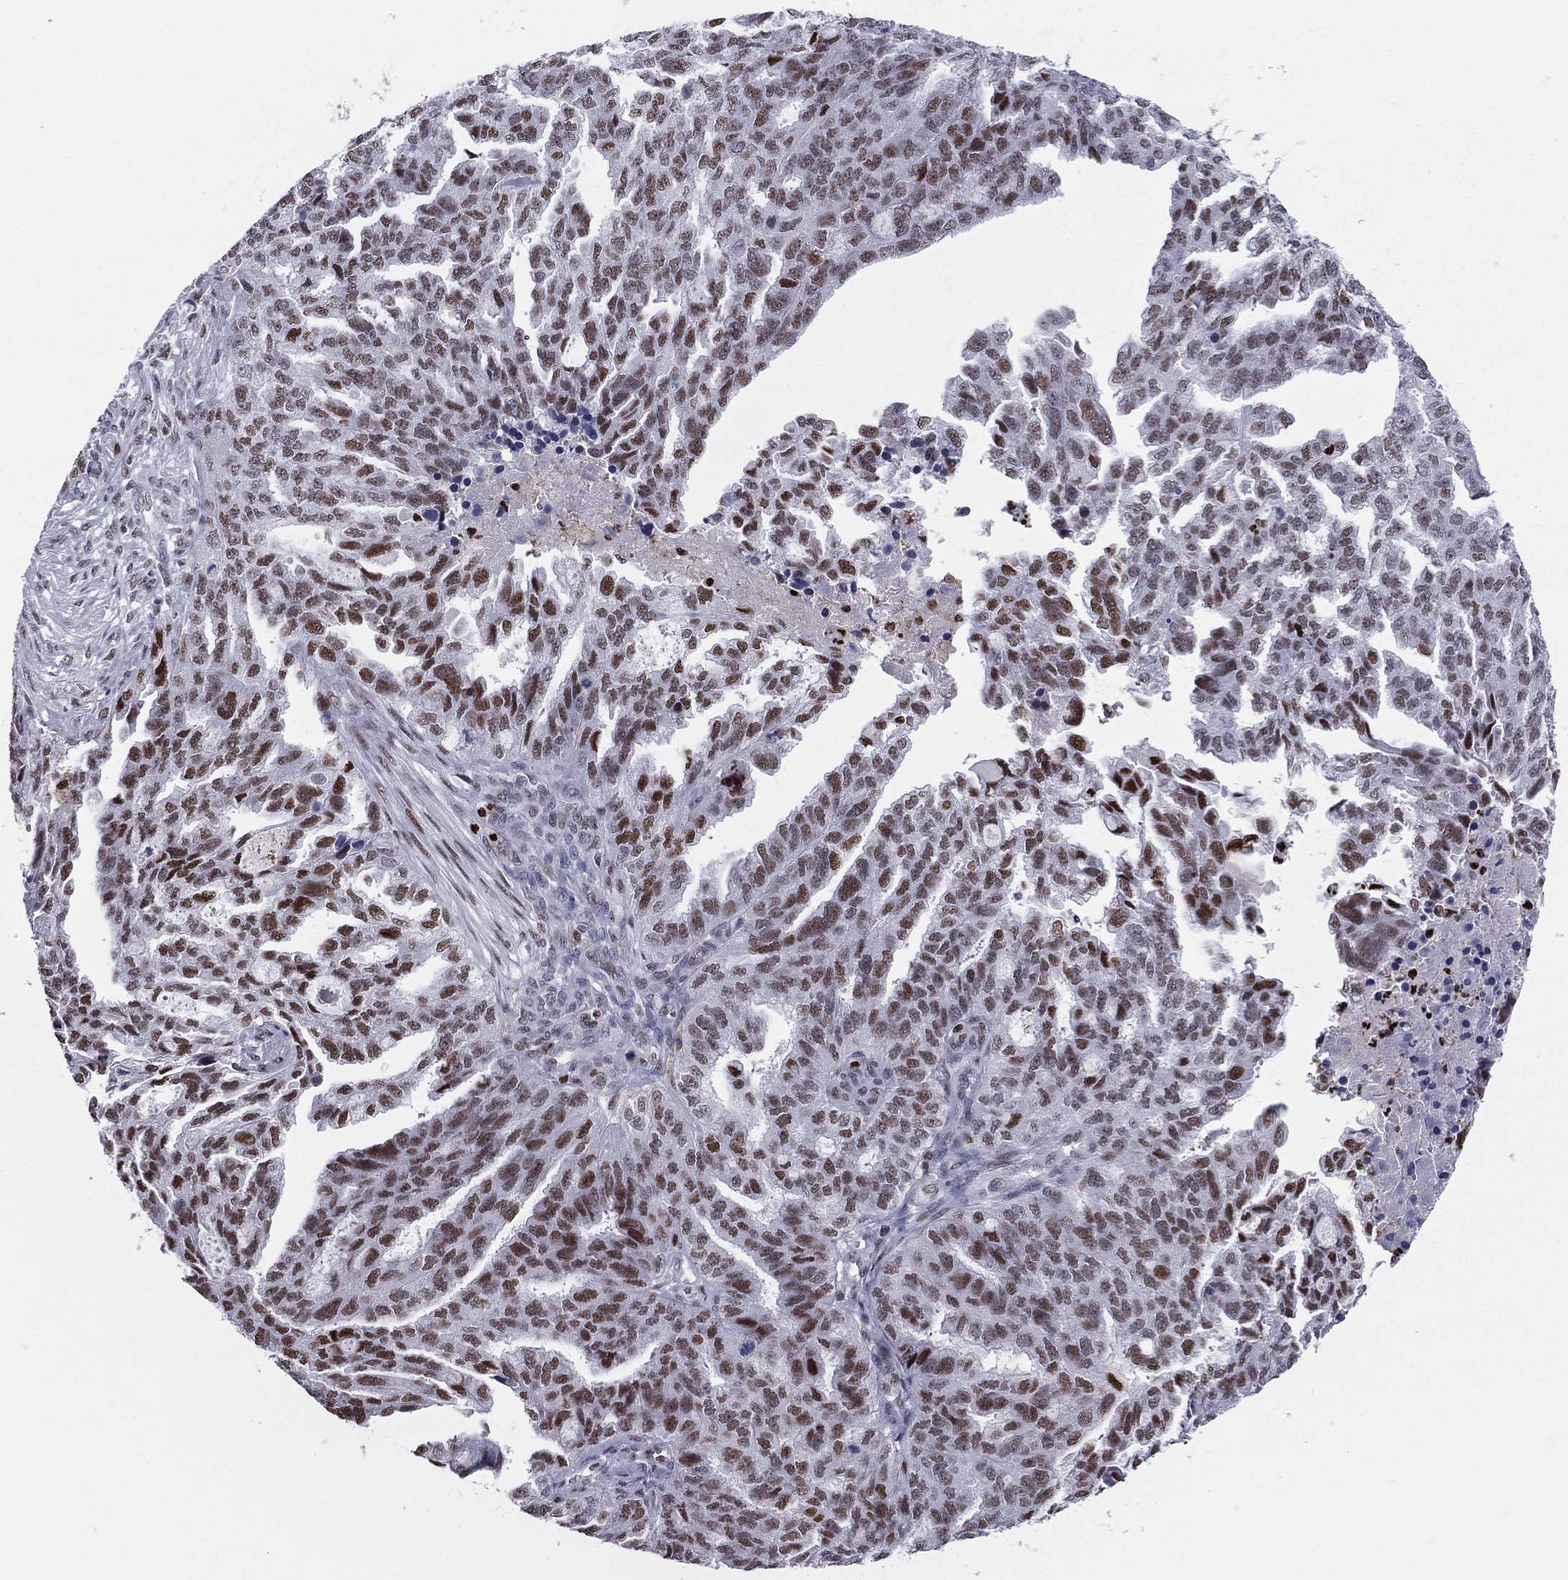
{"staining": {"intensity": "strong", "quantity": "25%-75%", "location": "nuclear"}, "tissue": "ovarian cancer", "cell_type": "Tumor cells", "image_type": "cancer", "snomed": [{"axis": "morphology", "description": "Cystadenocarcinoma, serous, NOS"}, {"axis": "topography", "description": "Ovary"}], "caption": "Immunohistochemistry (IHC) (DAB (3,3'-diaminobenzidine)) staining of ovarian serous cystadenocarcinoma reveals strong nuclear protein staining in about 25%-75% of tumor cells.", "gene": "PCGF3", "patient": {"sex": "female", "age": 51}}